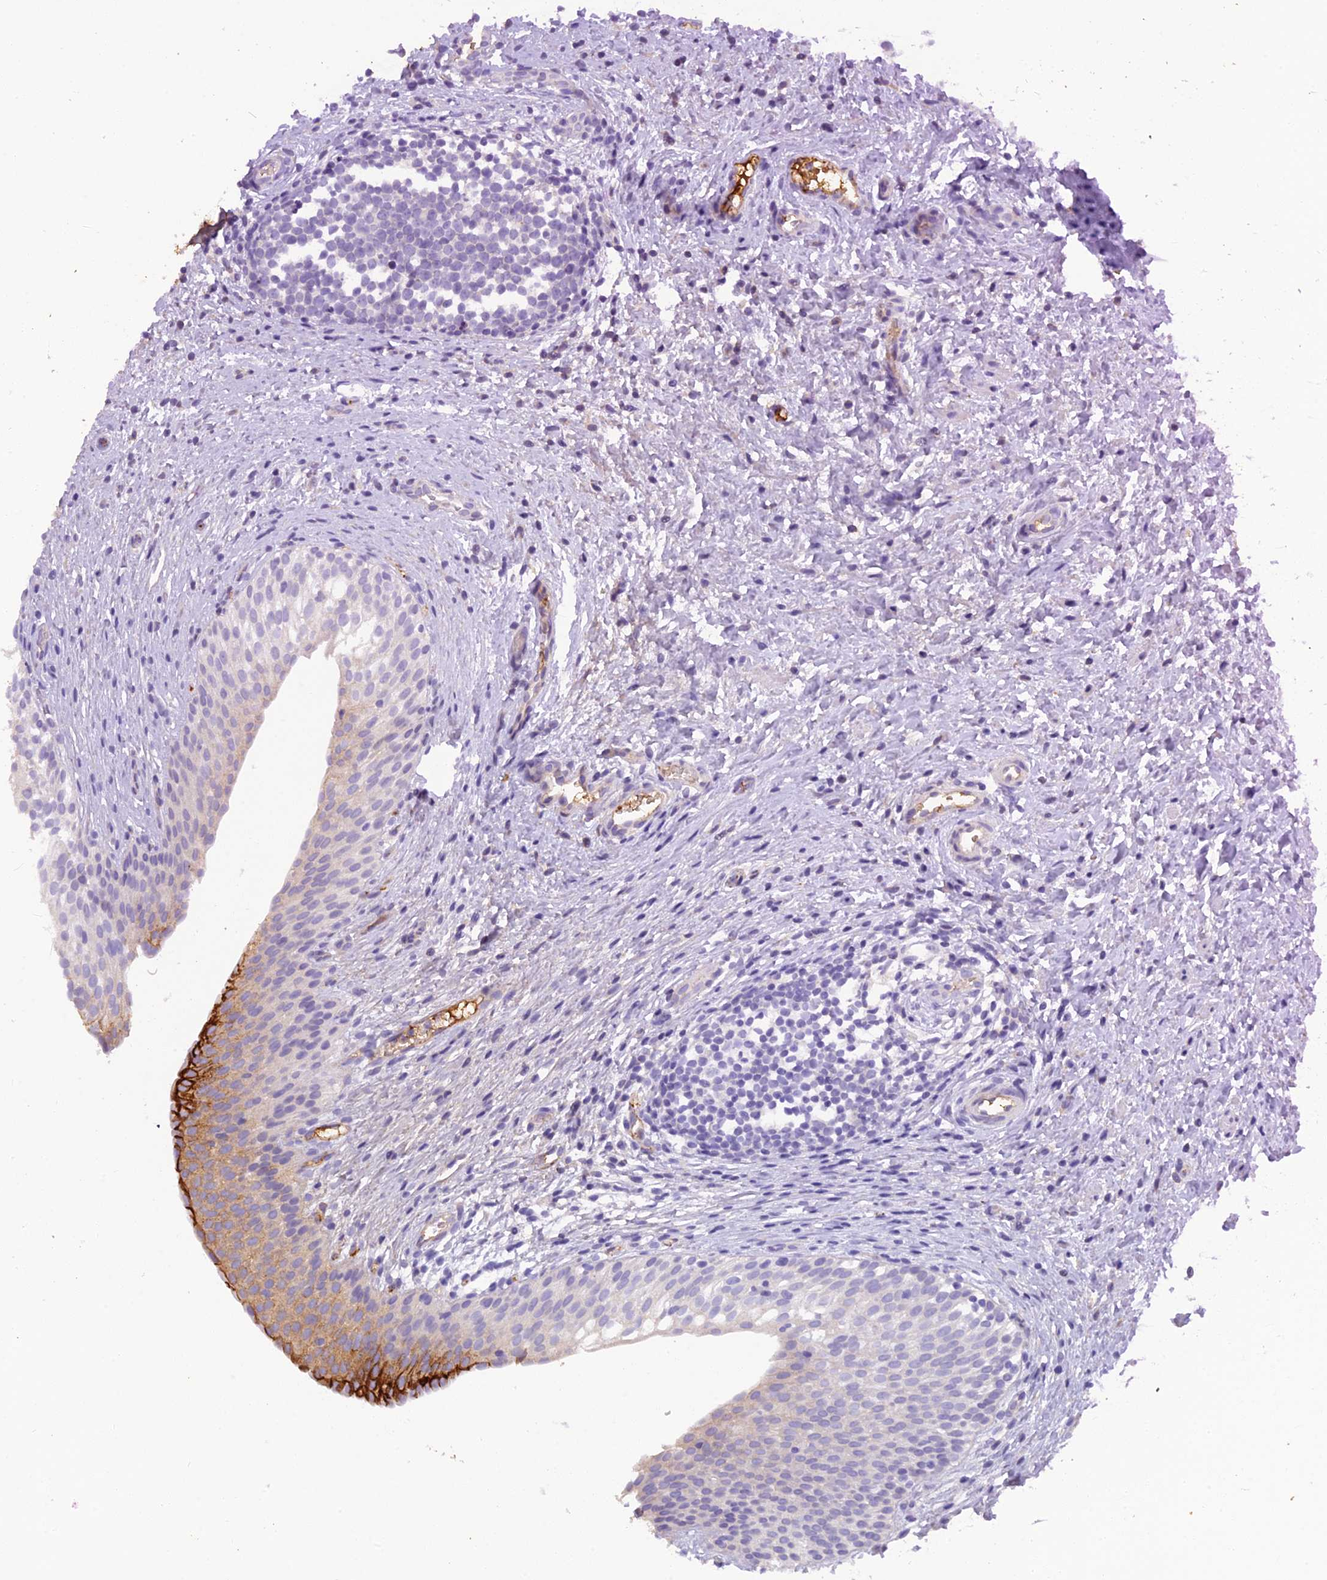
{"staining": {"intensity": "strong", "quantity": "<25%", "location": "cytoplasmic/membranous"}, "tissue": "urinary bladder", "cell_type": "Urothelial cells", "image_type": "normal", "snomed": [{"axis": "morphology", "description": "Normal tissue, NOS"}, {"axis": "topography", "description": "Urinary bladder"}], "caption": "Benign urinary bladder was stained to show a protein in brown. There is medium levels of strong cytoplasmic/membranous staining in approximately <25% of urothelial cells.", "gene": "PZP", "patient": {"sex": "male", "age": 1}}